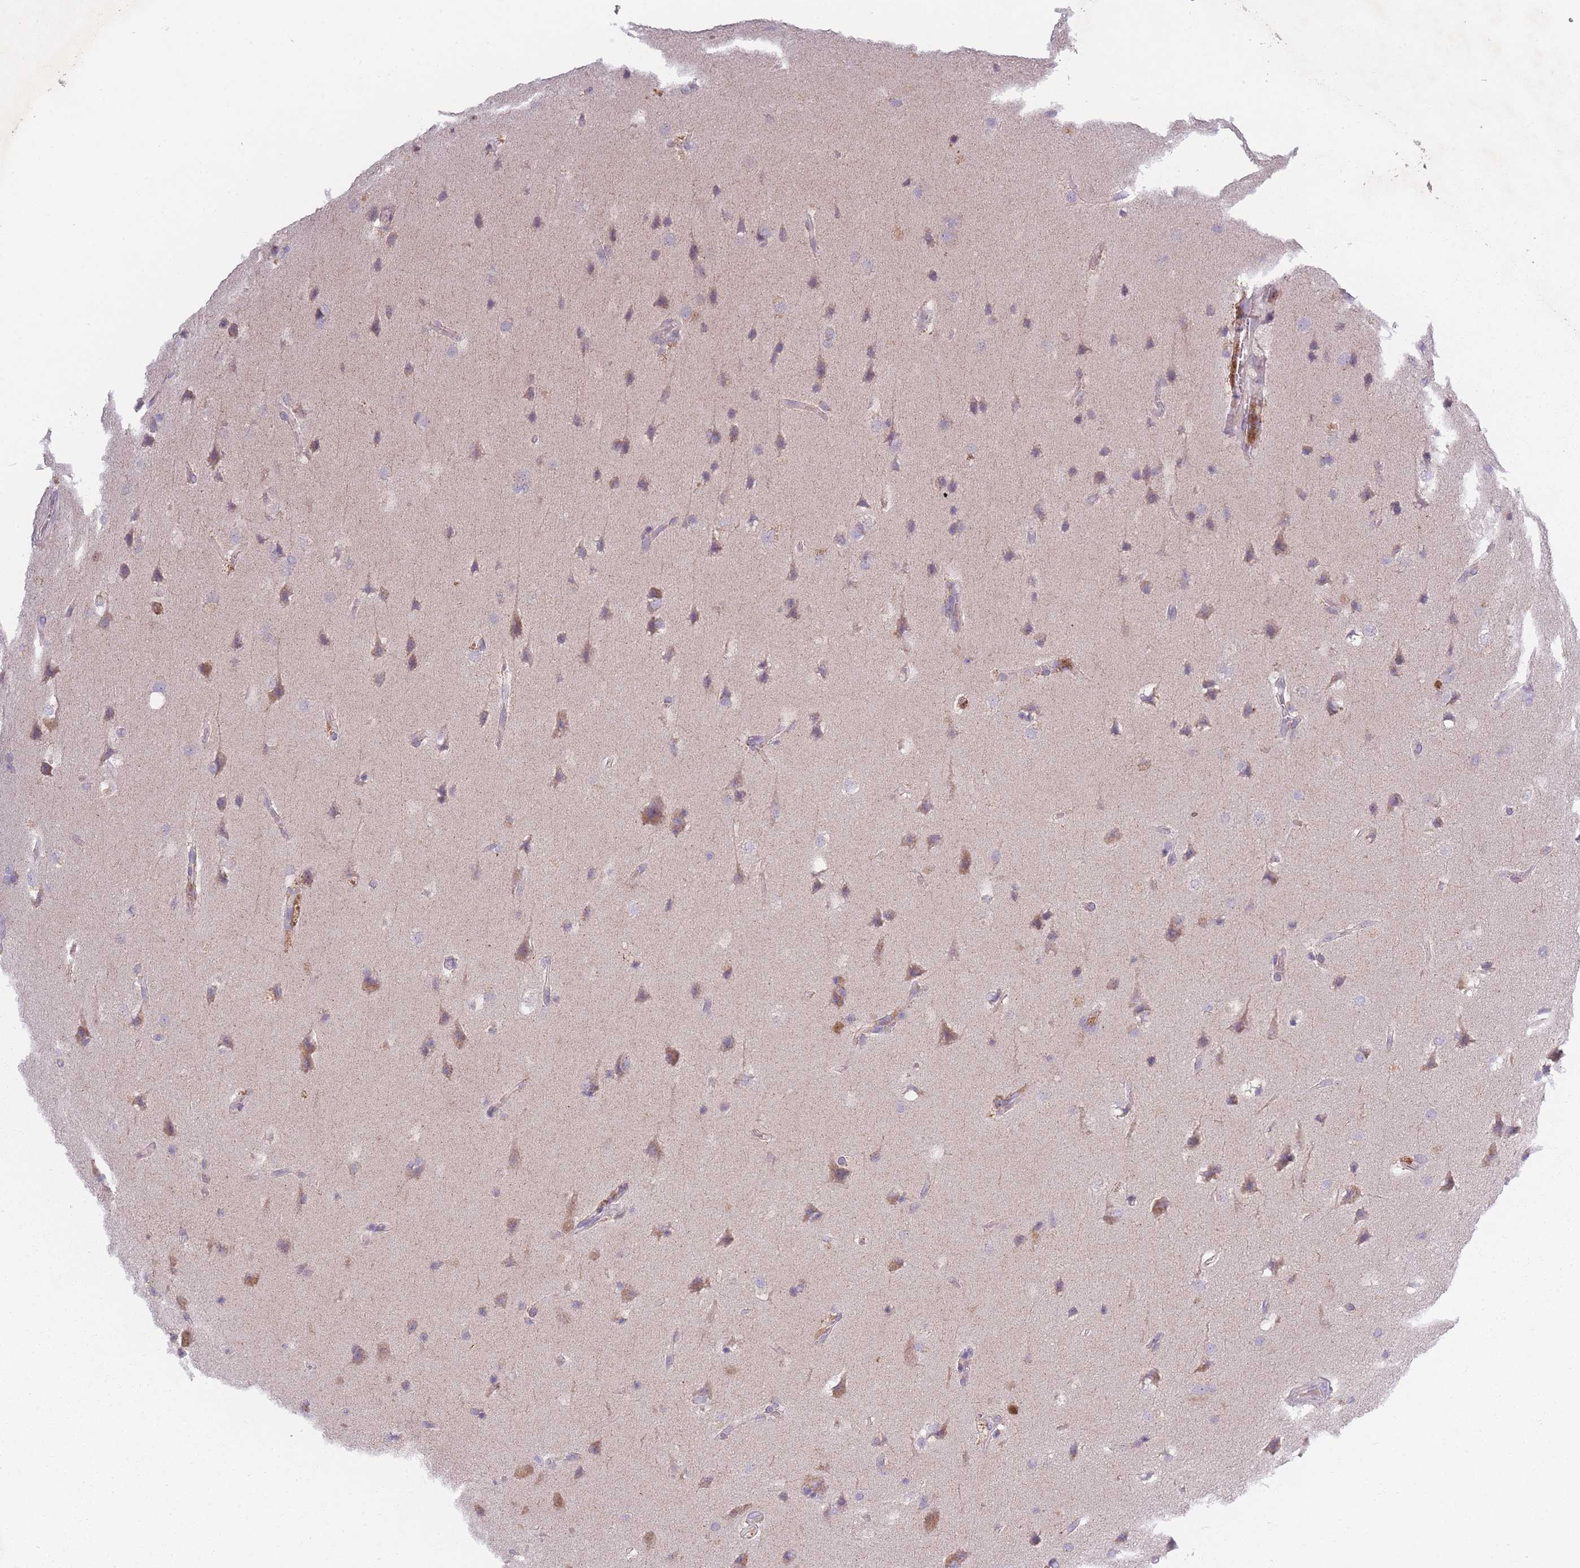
{"staining": {"intensity": "negative", "quantity": "none", "location": "none"}, "tissue": "glioma", "cell_type": "Tumor cells", "image_type": "cancer", "snomed": [{"axis": "morphology", "description": "Glioma, malignant, Low grade"}, {"axis": "topography", "description": "Brain"}], "caption": "Glioma stained for a protein using IHC displays no staining tumor cells.", "gene": "PEX11B", "patient": {"sex": "female", "age": 37}}